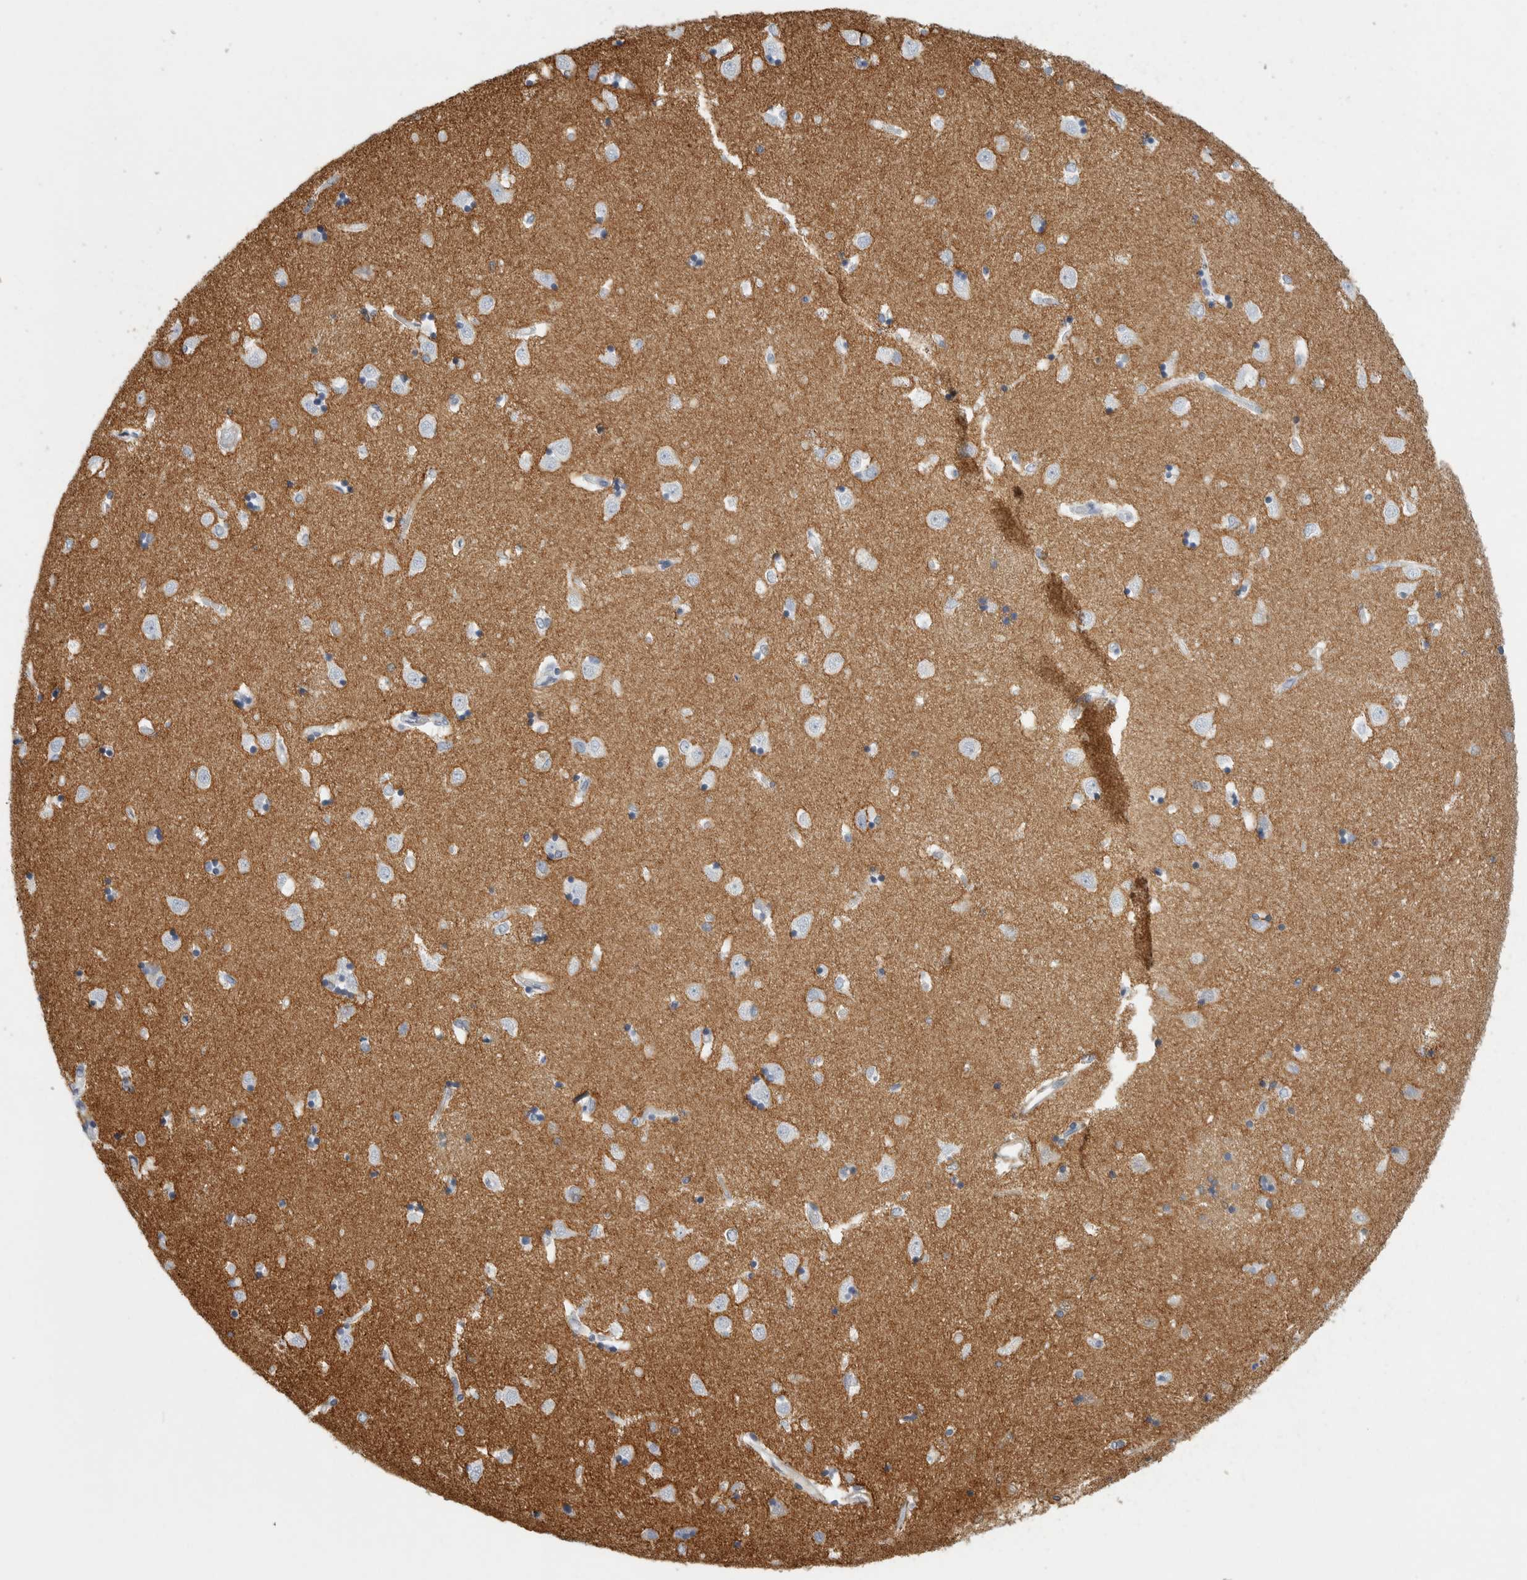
{"staining": {"intensity": "negative", "quantity": "none", "location": "none"}, "tissue": "caudate", "cell_type": "Glial cells", "image_type": "normal", "snomed": [{"axis": "morphology", "description": "Normal tissue, NOS"}, {"axis": "topography", "description": "Lateral ventricle wall"}], "caption": "An immunohistochemistry (IHC) histopathology image of normal caudate is shown. There is no staining in glial cells of caudate.", "gene": "TNR", "patient": {"sex": "male", "age": 45}}